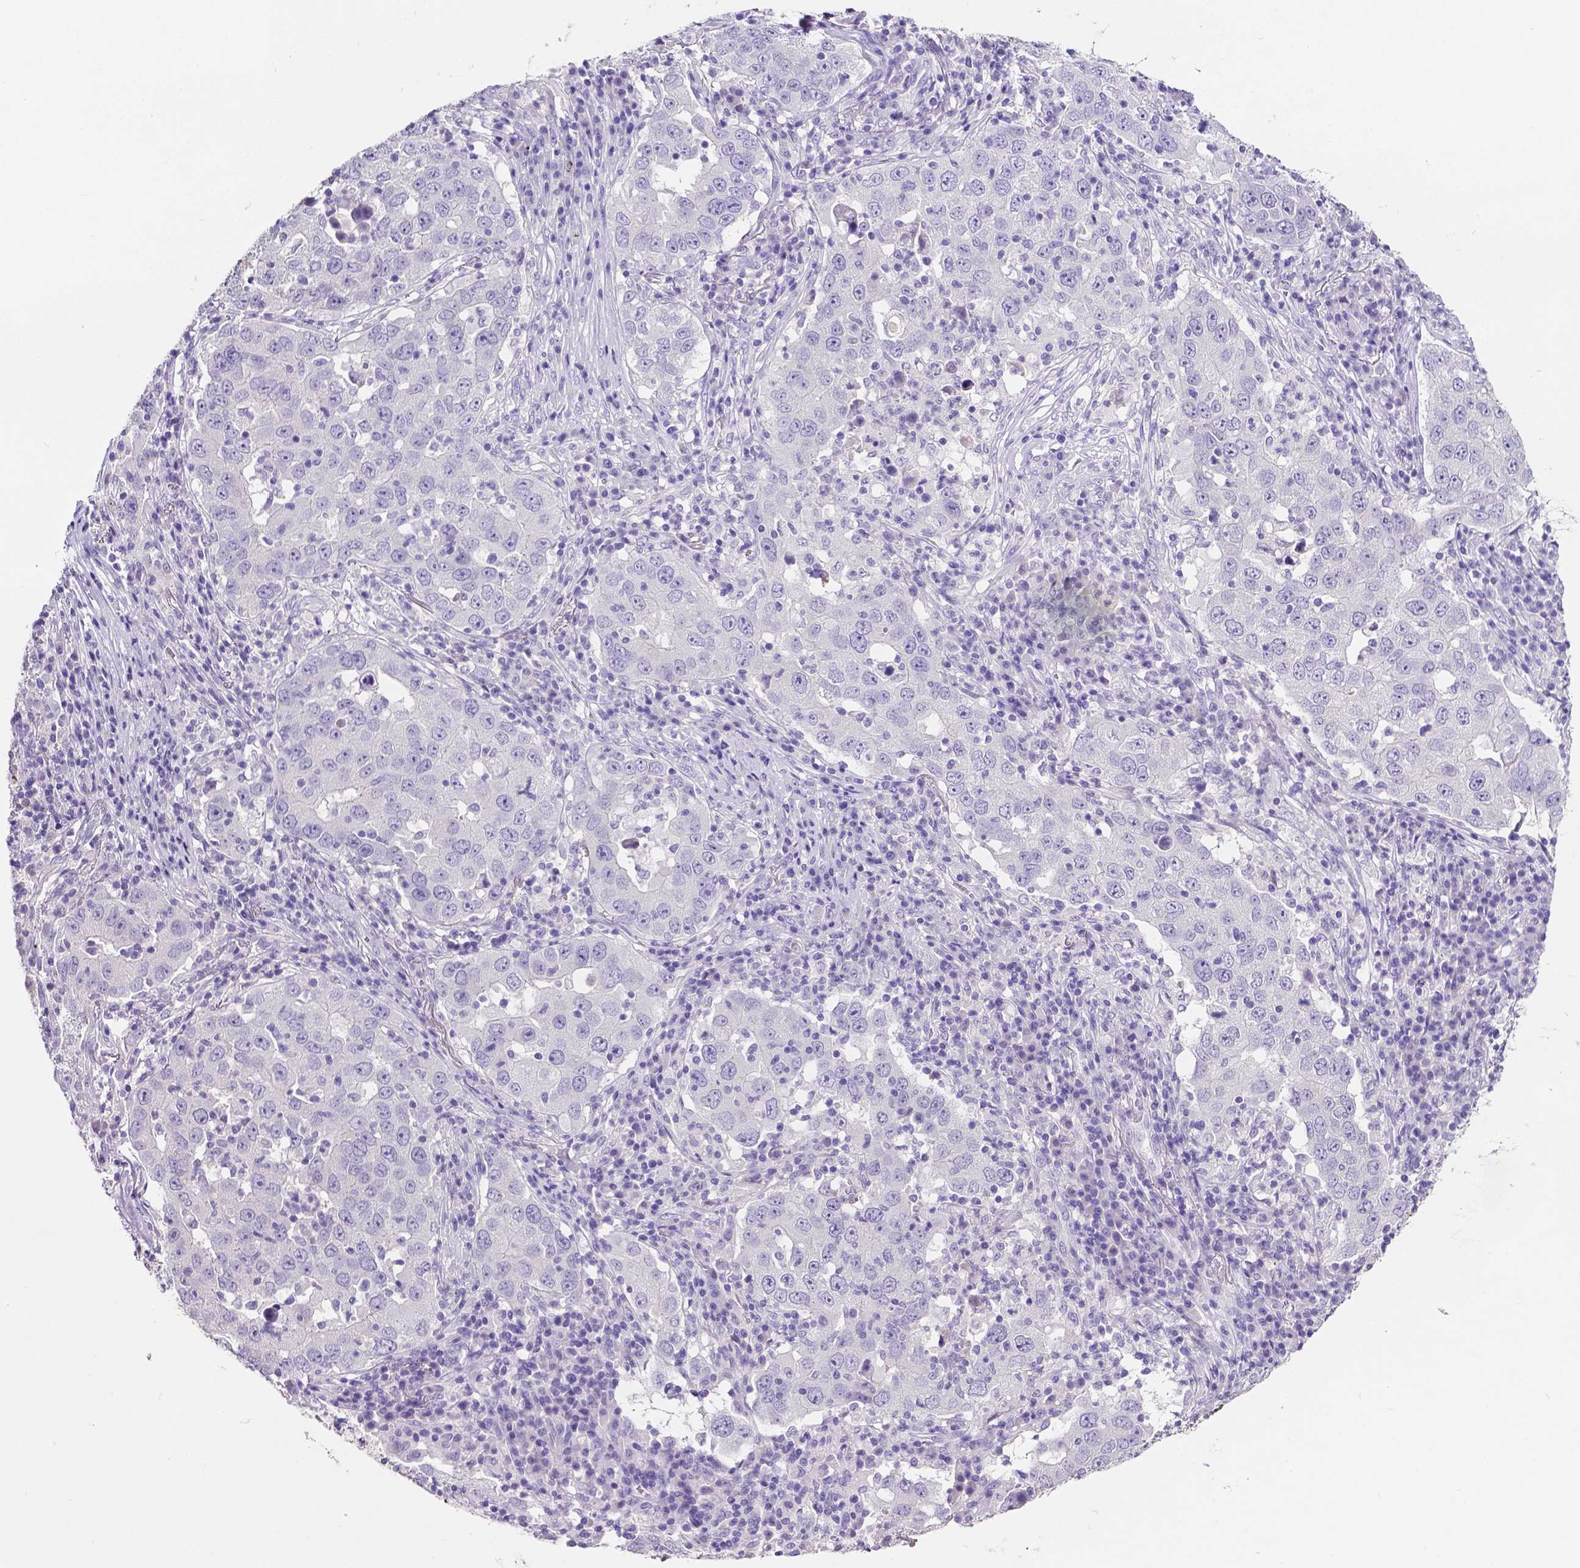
{"staining": {"intensity": "negative", "quantity": "none", "location": "none"}, "tissue": "lung cancer", "cell_type": "Tumor cells", "image_type": "cancer", "snomed": [{"axis": "morphology", "description": "Adenocarcinoma, NOS"}, {"axis": "topography", "description": "Lung"}], "caption": "Immunohistochemistry image of neoplastic tissue: human lung cancer stained with DAB (3,3'-diaminobenzidine) demonstrates no significant protein positivity in tumor cells.", "gene": "SLC22A2", "patient": {"sex": "male", "age": 73}}